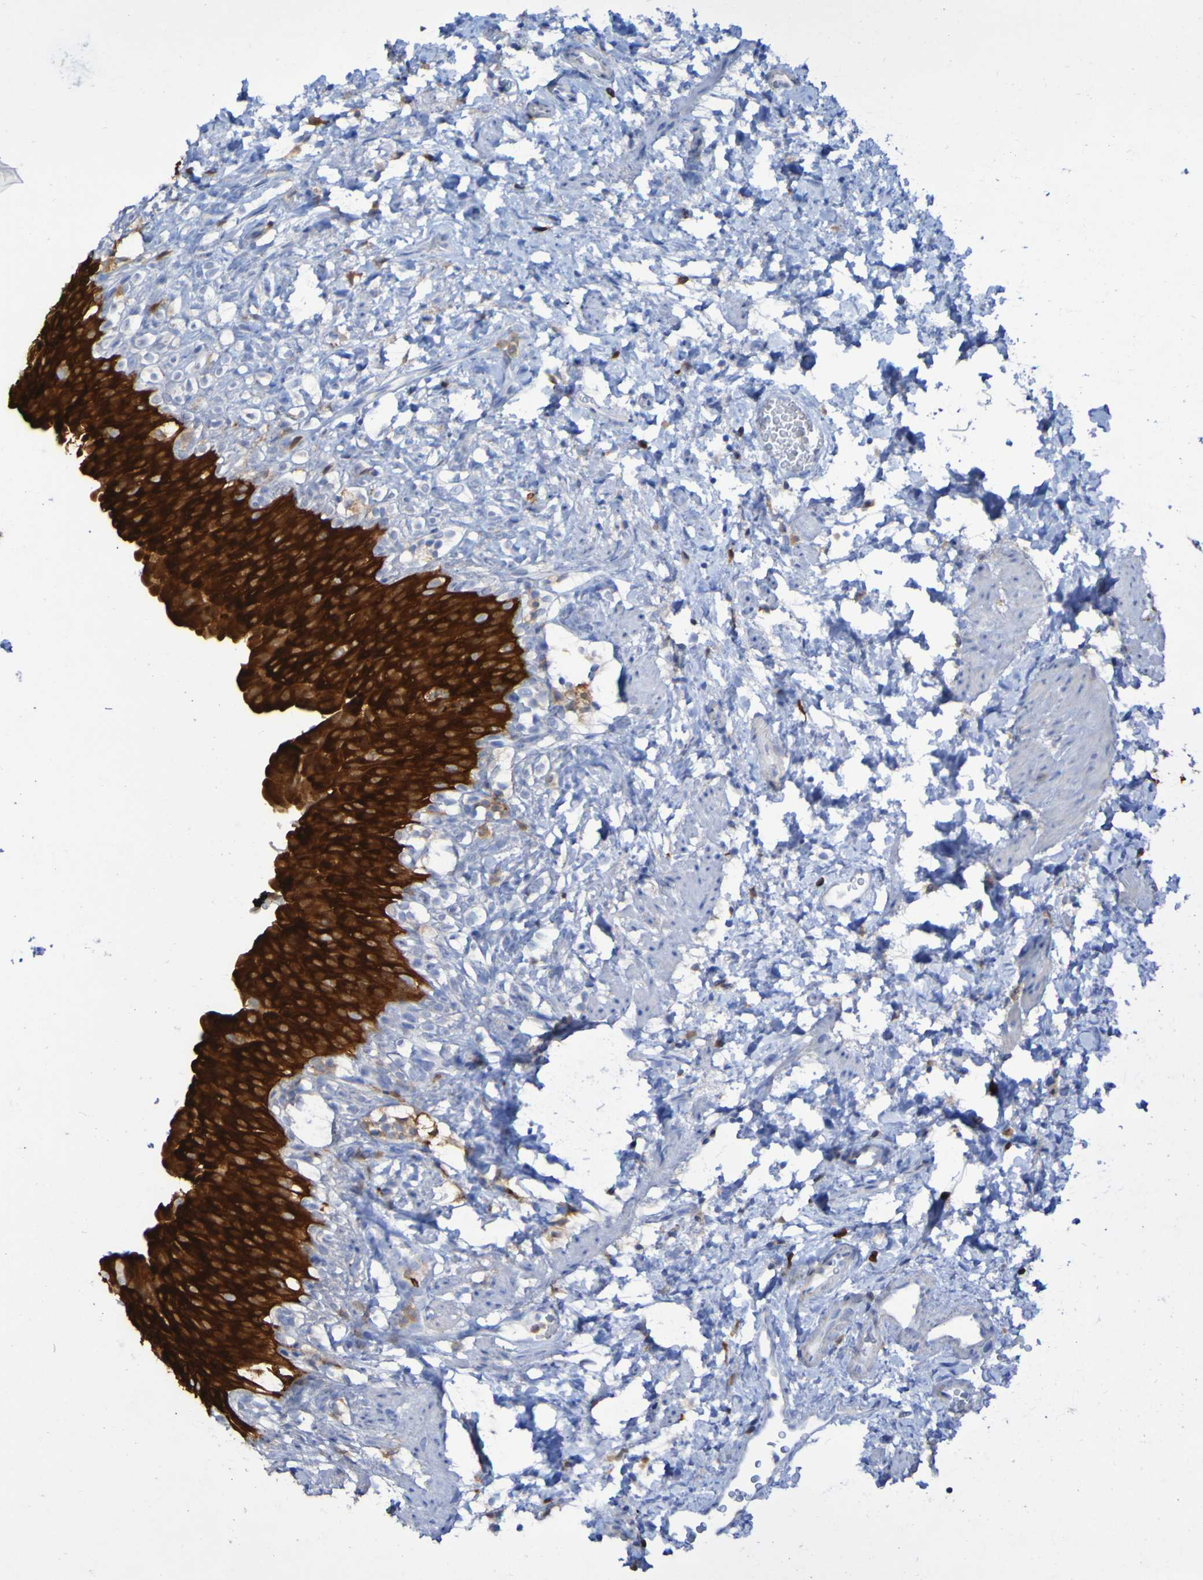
{"staining": {"intensity": "strong", "quantity": ">75%", "location": "cytoplasmic/membranous"}, "tissue": "urinary bladder", "cell_type": "Urothelial cells", "image_type": "normal", "snomed": [{"axis": "morphology", "description": "Normal tissue, NOS"}, {"axis": "topography", "description": "Urinary bladder"}], "caption": "The image demonstrates staining of benign urinary bladder, revealing strong cytoplasmic/membranous protein staining (brown color) within urothelial cells.", "gene": "MPPE1", "patient": {"sex": "female", "age": 79}}